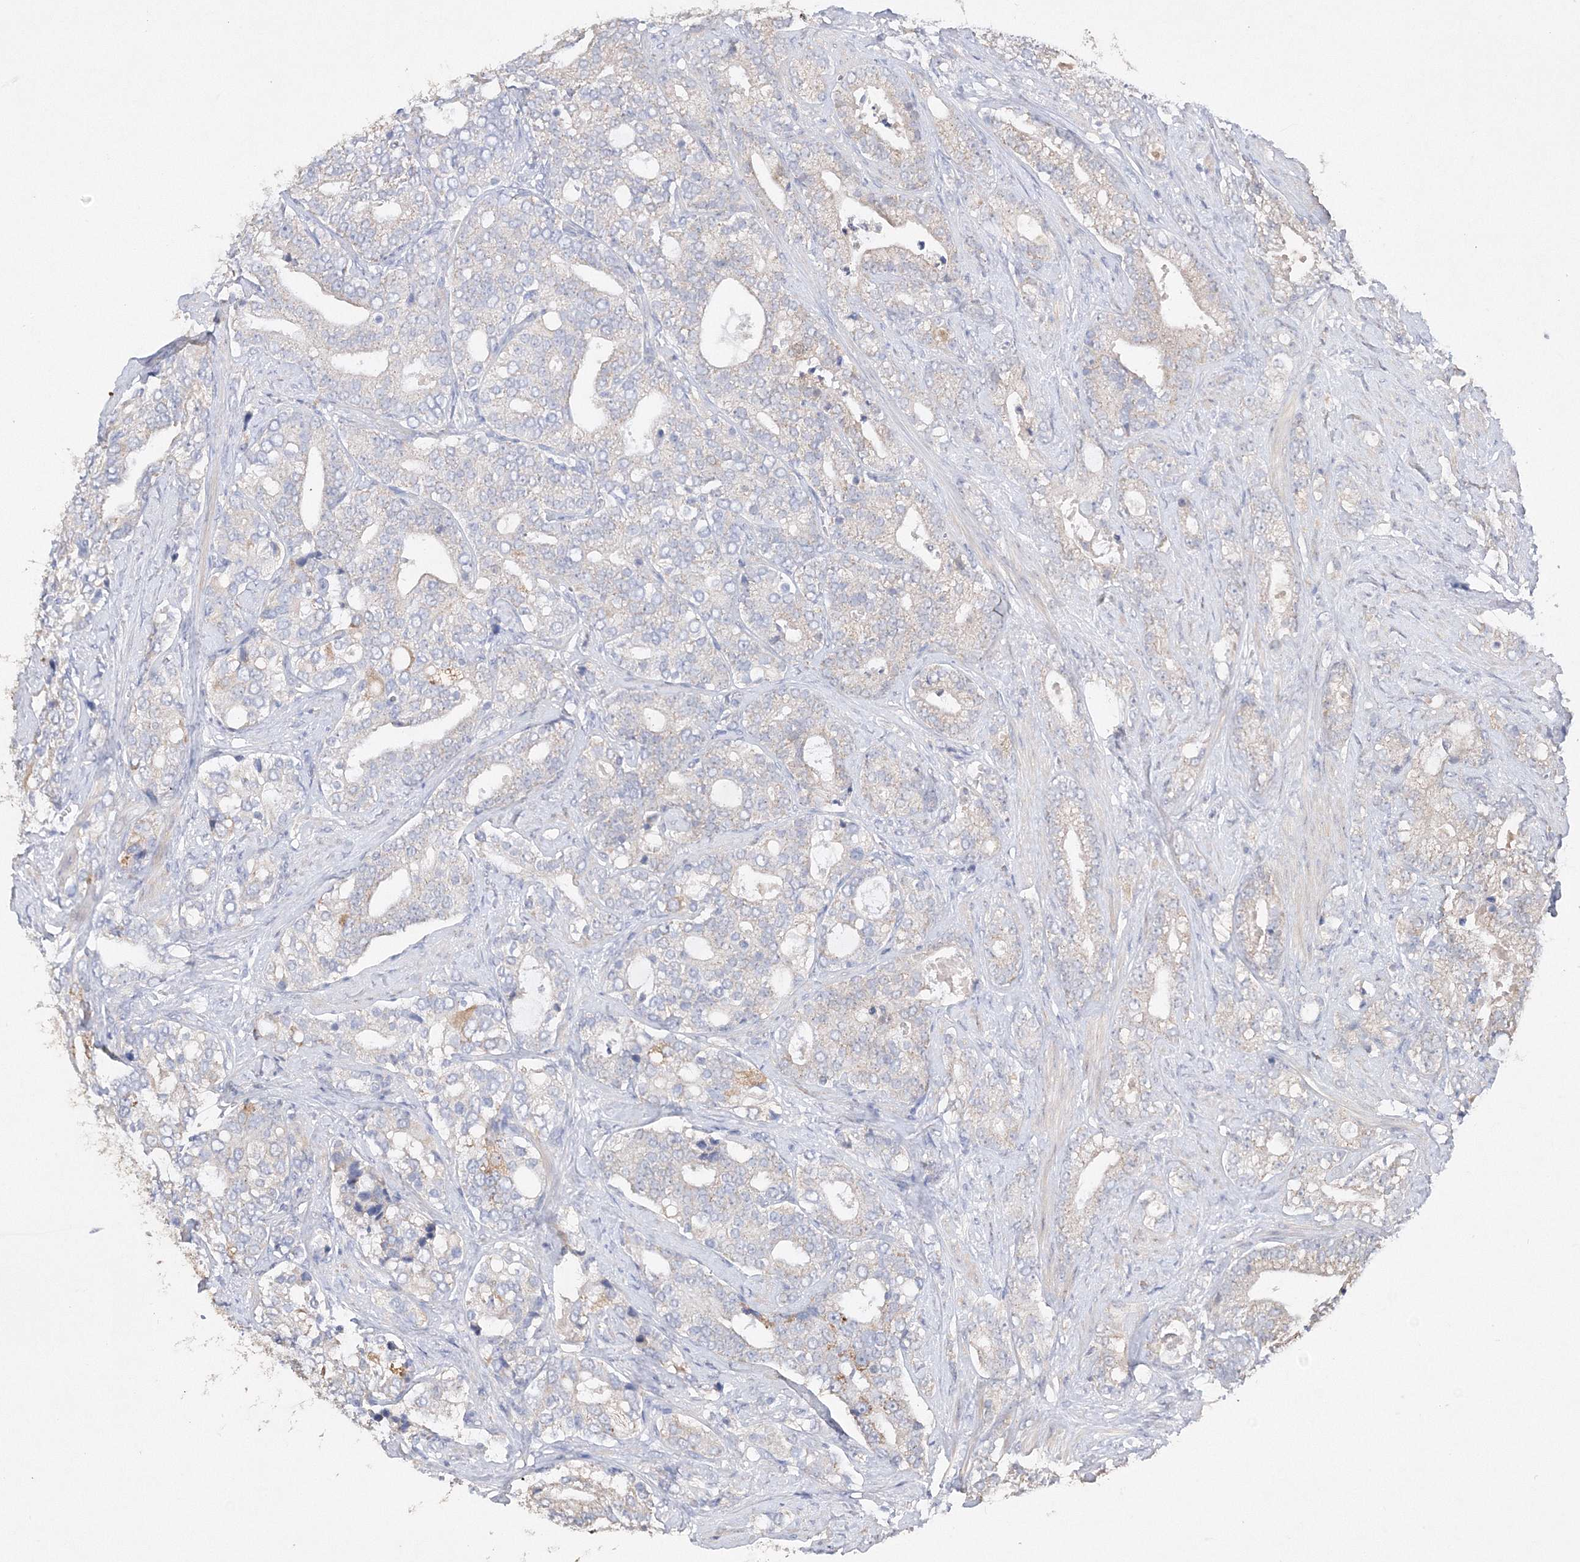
{"staining": {"intensity": "weak", "quantity": "<25%", "location": "cytoplasmic/membranous"}, "tissue": "prostate cancer", "cell_type": "Tumor cells", "image_type": "cancer", "snomed": [{"axis": "morphology", "description": "Adenocarcinoma, High grade"}, {"axis": "topography", "description": "Prostate and seminal vesicle, NOS"}], "caption": "The histopathology image shows no staining of tumor cells in prostate cancer (adenocarcinoma (high-grade)). (DAB immunohistochemistry with hematoxylin counter stain).", "gene": "GLS", "patient": {"sex": "male", "age": 67}}